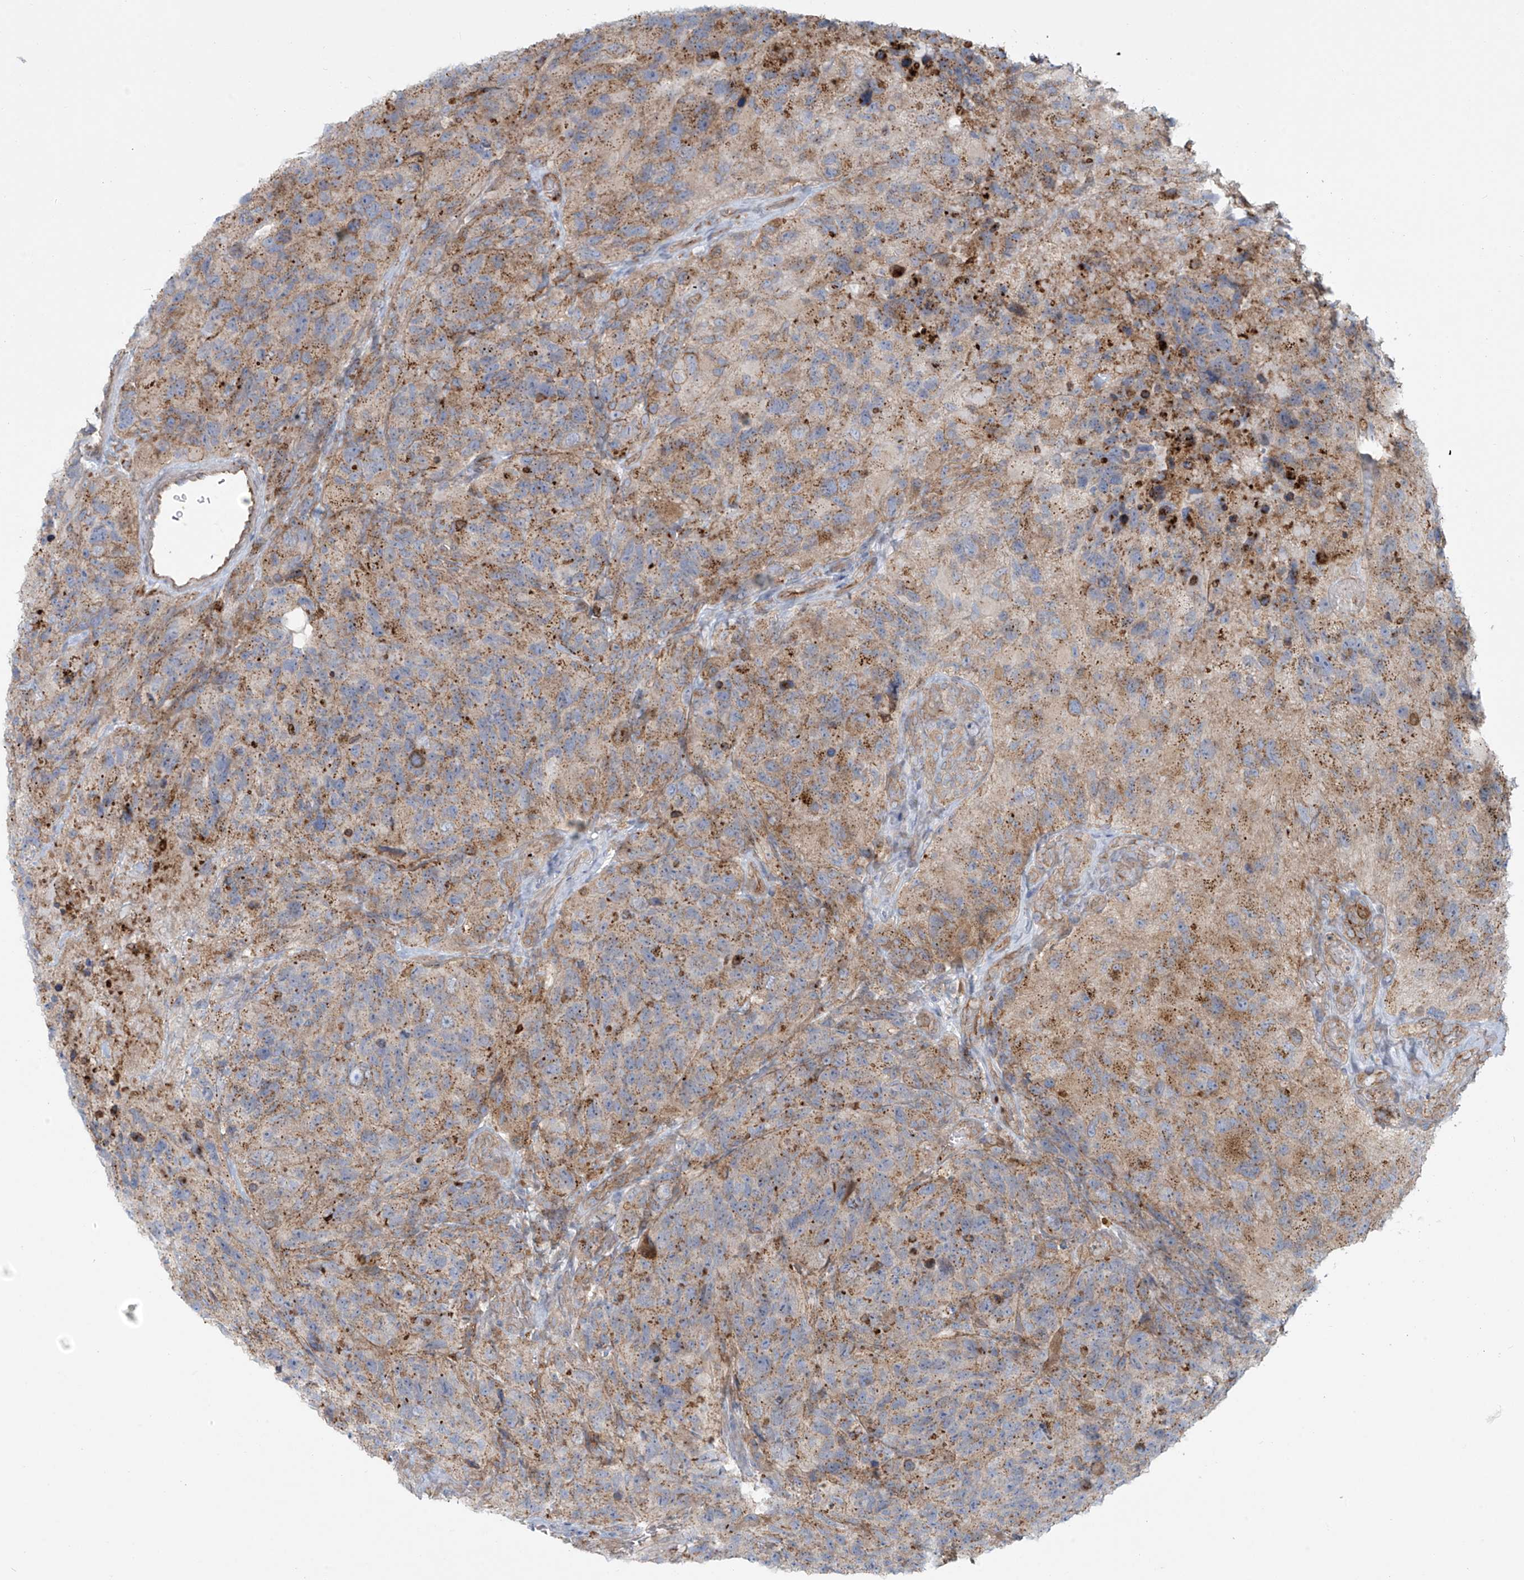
{"staining": {"intensity": "moderate", "quantity": "25%-75%", "location": "cytoplasmic/membranous"}, "tissue": "glioma", "cell_type": "Tumor cells", "image_type": "cancer", "snomed": [{"axis": "morphology", "description": "Glioma, malignant, High grade"}, {"axis": "topography", "description": "Brain"}], "caption": "Immunohistochemical staining of glioma shows medium levels of moderate cytoplasmic/membranous protein positivity in about 25%-75% of tumor cells.", "gene": "LZTS3", "patient": {"sex": "male", "age": 69}}